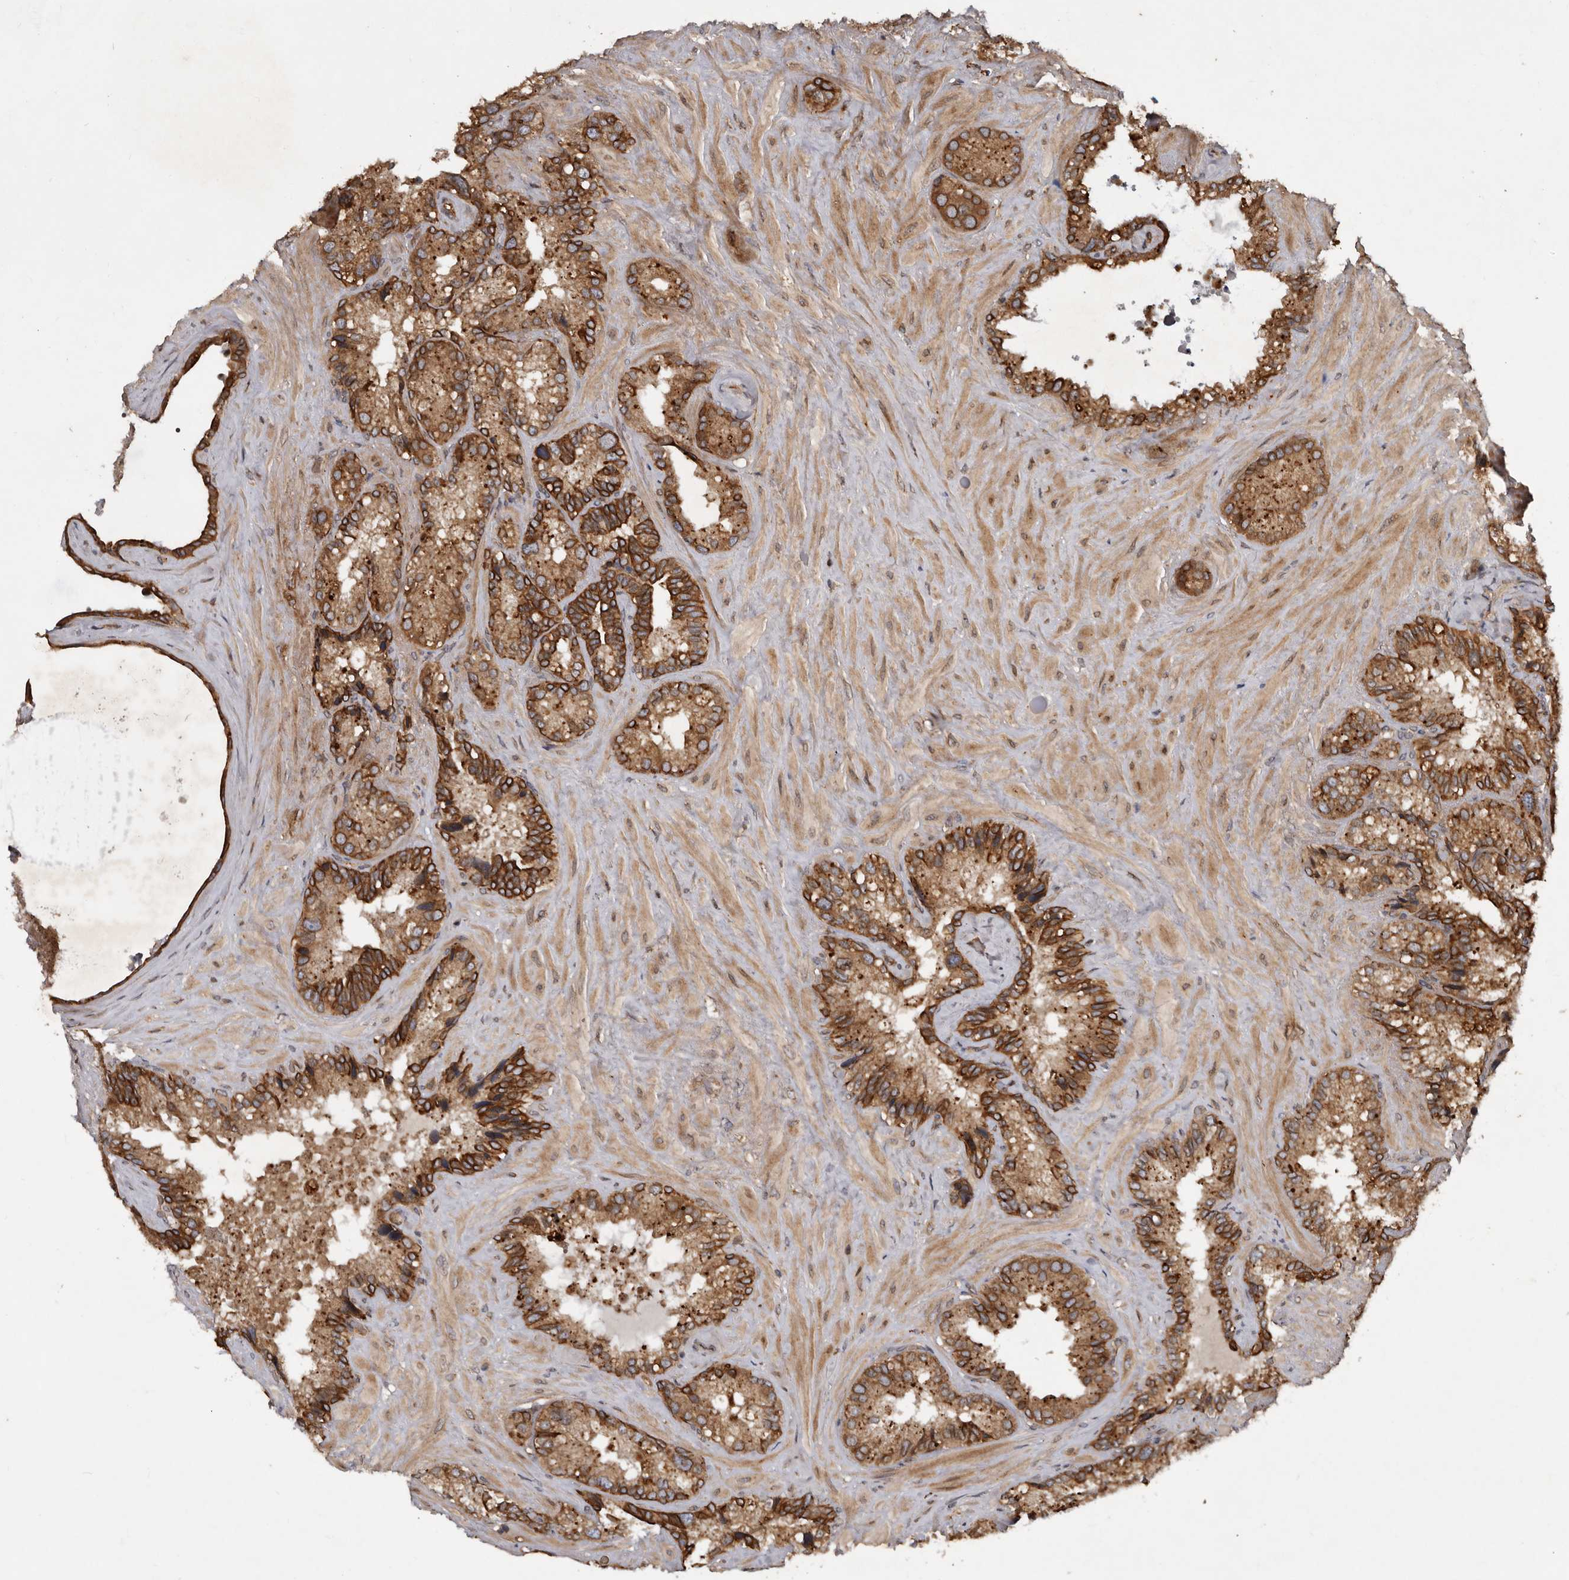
{"staining": {"intensity": "strong", "quantity": ">75%", "location": "cytoplasmic/membranous"}, "tissue": "seminal vesicle", "cell_type": "Glandular cells", "image_type": "normal", "snomed": [{"axis": "morphology", "description": "Normal tissue, NOS"}, {"axis": "topography", "description": "Prostate"}, {"axis": "topography", "description": "Seminal veicle"}], "caption": "Immunohistochemistry (IHC) photomicrograph of unremarkable seminal vesicle: human seminal vesicle stained using IHC shows high levels of strong protein expression localized specifically in the cytoplasmic/membranous of glandular cells, appearing as a cytoplasmic/membranous brown color.", "gene": "STK36", "patient": {"sex": "male", "age": 68}}